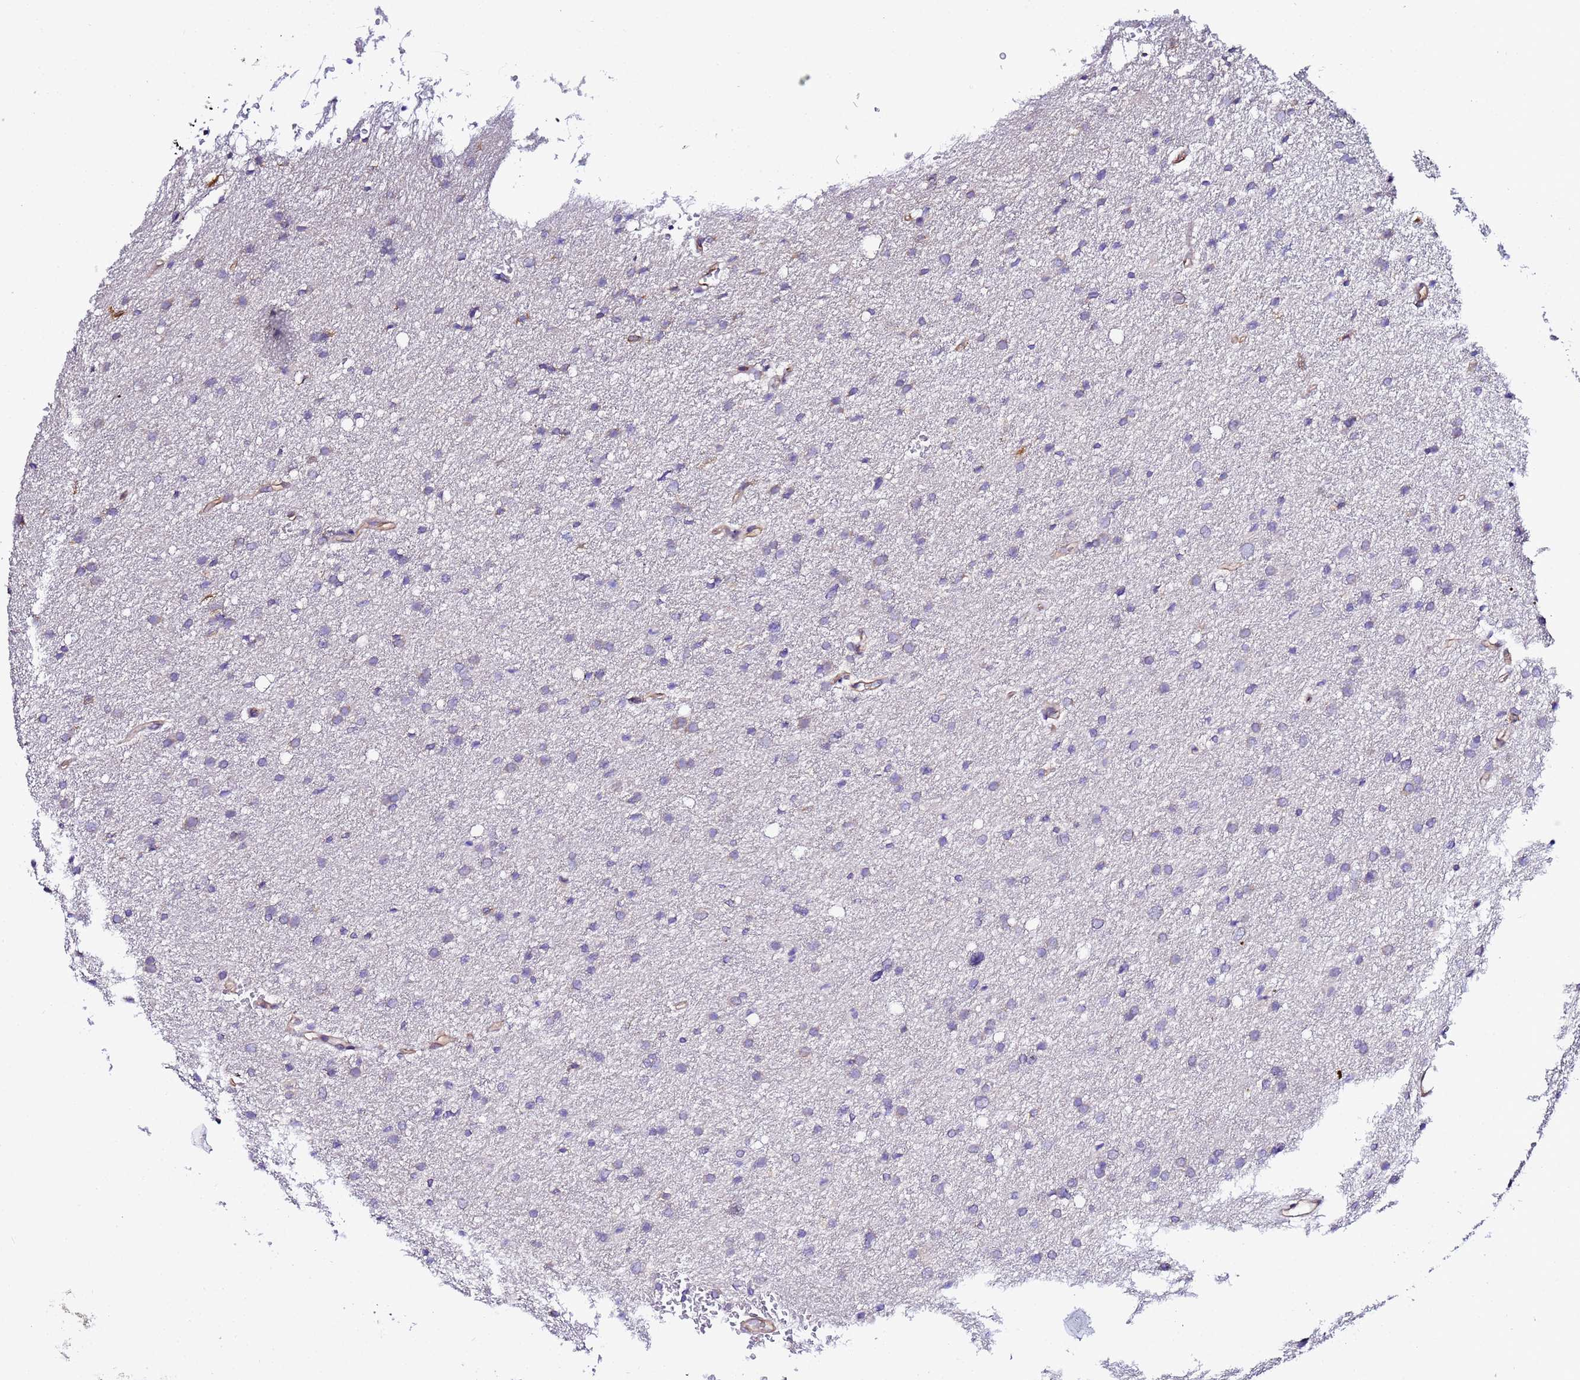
{"staining": {"intensity": "negative", "quantity": "none", "location": "none"}, "tissue": "glioma", "cell_type": "Tumor cells", "image_type": "cancer", "snomed": [{"axis": "morphology", "description": "Glioma, malignant, High grade"}, {"axis": "topography", "description": "Cerebral cortex"}], "caption": "IHC histopathology image of human glioma stained for a protein (brown), which shows no staining in tumor cells.", "gene": "JRKL", "patient": {"sex": "female", "age": 36}}